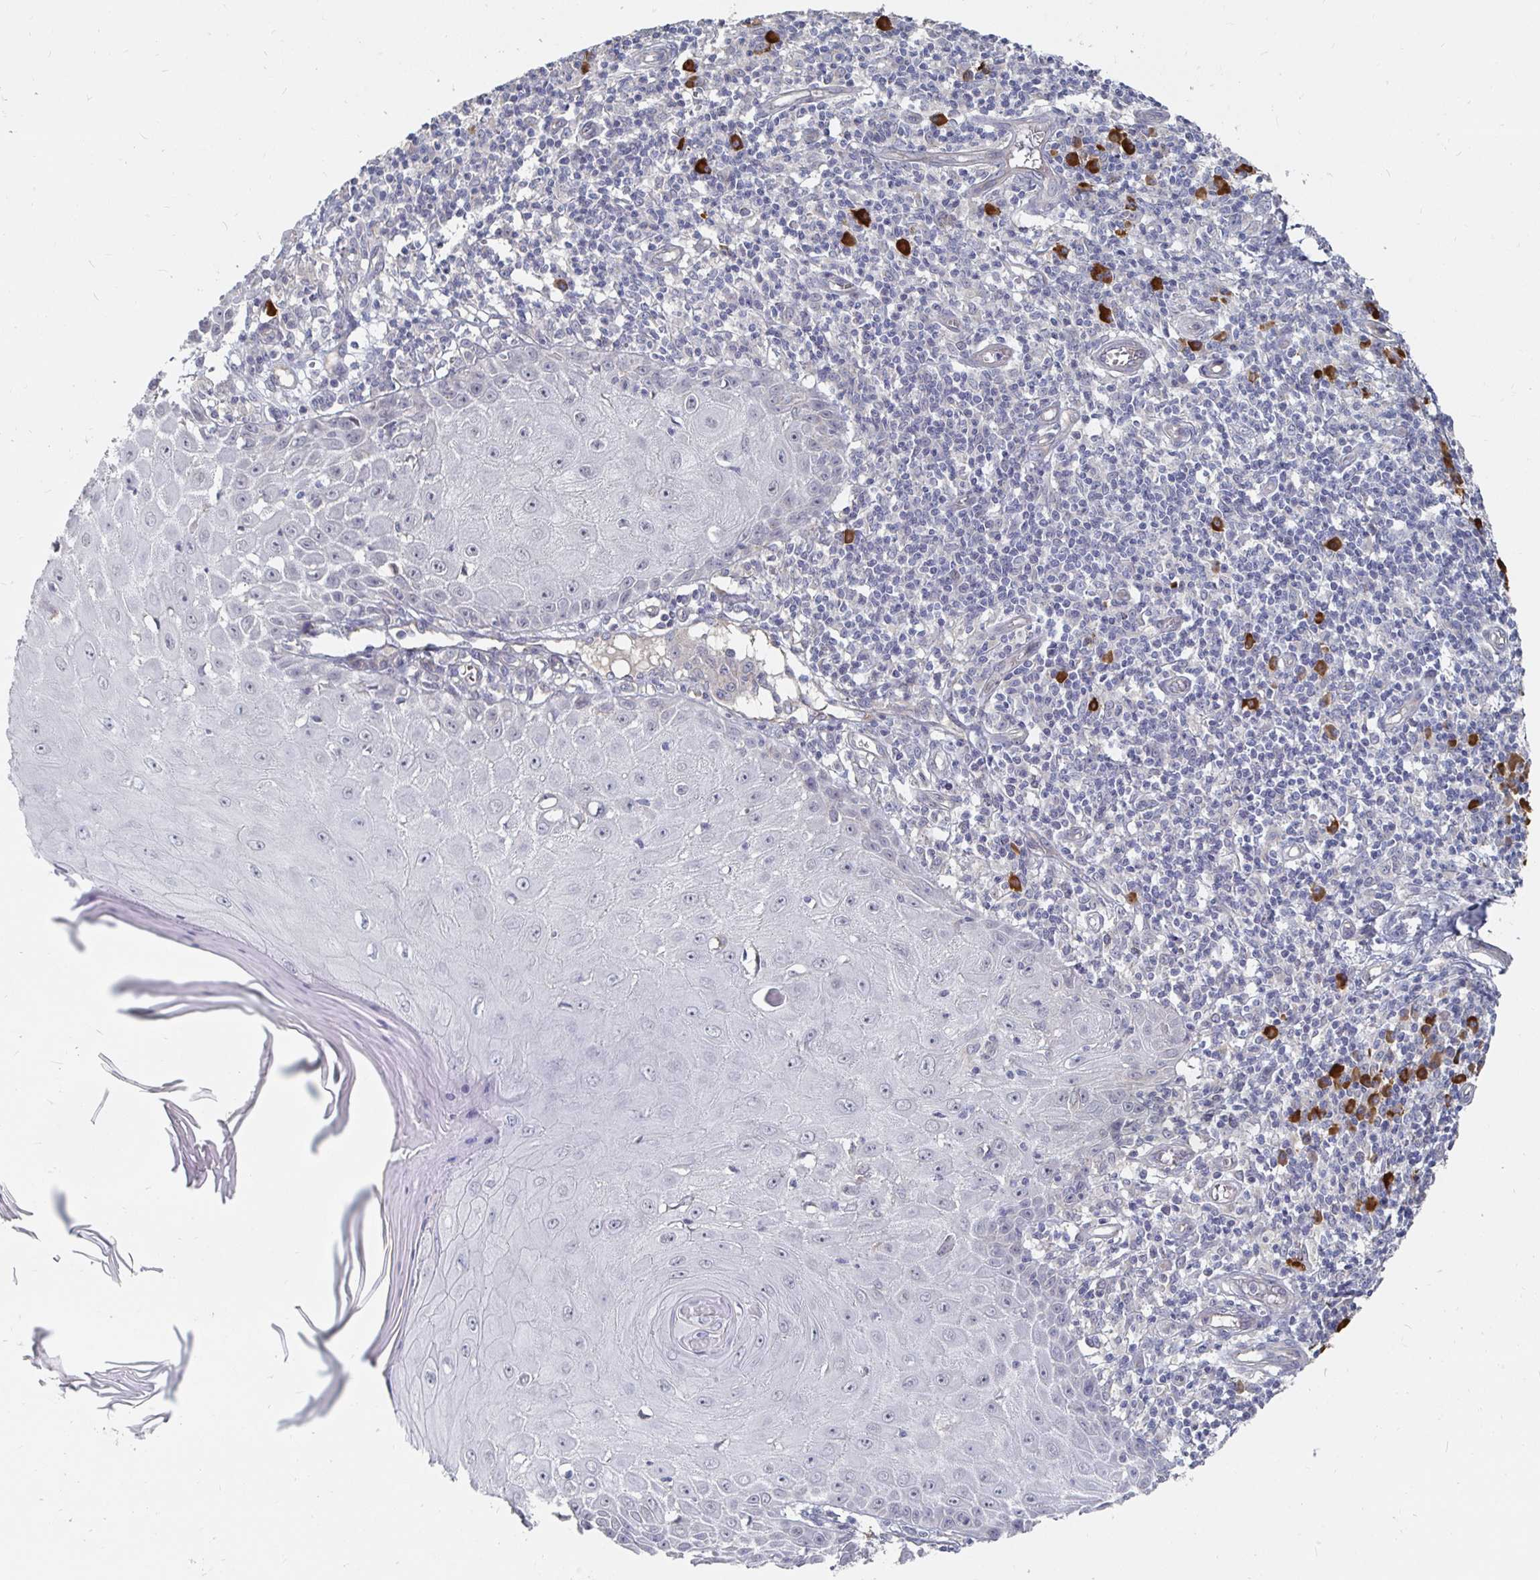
{"staining": {"intensity": "negative", "quantity": "none", "location": "none"}, "tissue": "skin cancer", "cell_type": "Tumor cells", "image_type": "cancer", "snomed": [{"axis": "morphology", "description": "Squamous cell carcinoma, NOS"}, {"axis": "topography", "description": "Skin"}], "caption": "Tumor cells are negative for protein expression in human squamous cell carcinoma (skin). Brightfield microscopy of immunohistochemistry (IHC) stained with DAB (brown) and hematoxylin (blue), captured at high magnification.", "gene": "MEIS1", "patient": {"sex": "female", "age": 73}}